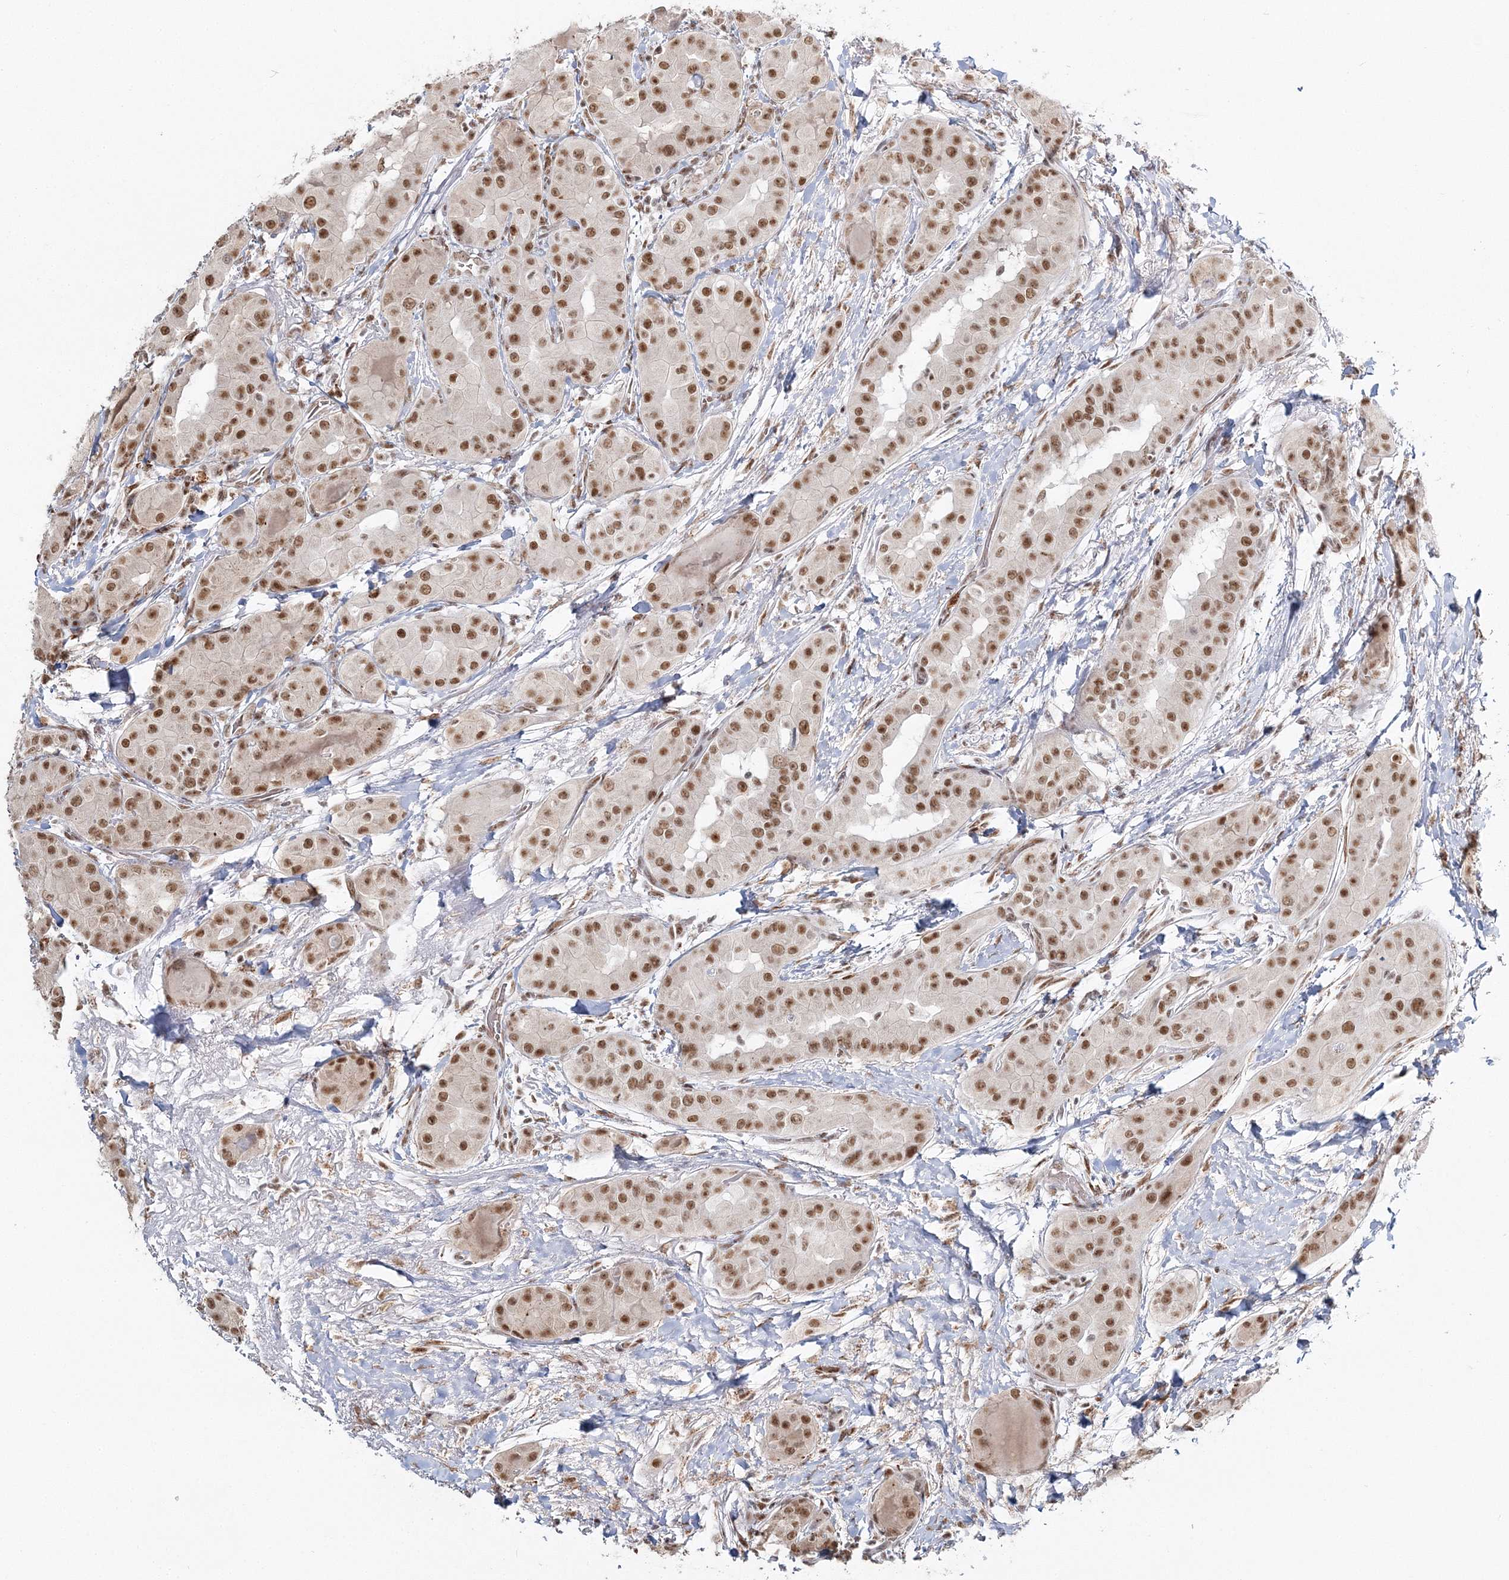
{"staining": {"intensity": "moderate", "quantity": ">75%", "location": "nuclear"}, "tissue": "thyroid cancer", "cell_type": "Tumor cells", "image_type": "cancer", "snomed": [{"axis": "morphology", "description": "Papillary adenocarcinoma, NOS"}, {"axis": "topography", "description": "Thyroid gland"}], "caption": "A high-resolution histopathology image shows IHC staining of thyroid cancer, which demonstrates moderate nuclear positivity in approximately >75% of tumor cells.", "gene": "QRICH1", "patient": {"sex": "male", "age": 33}}